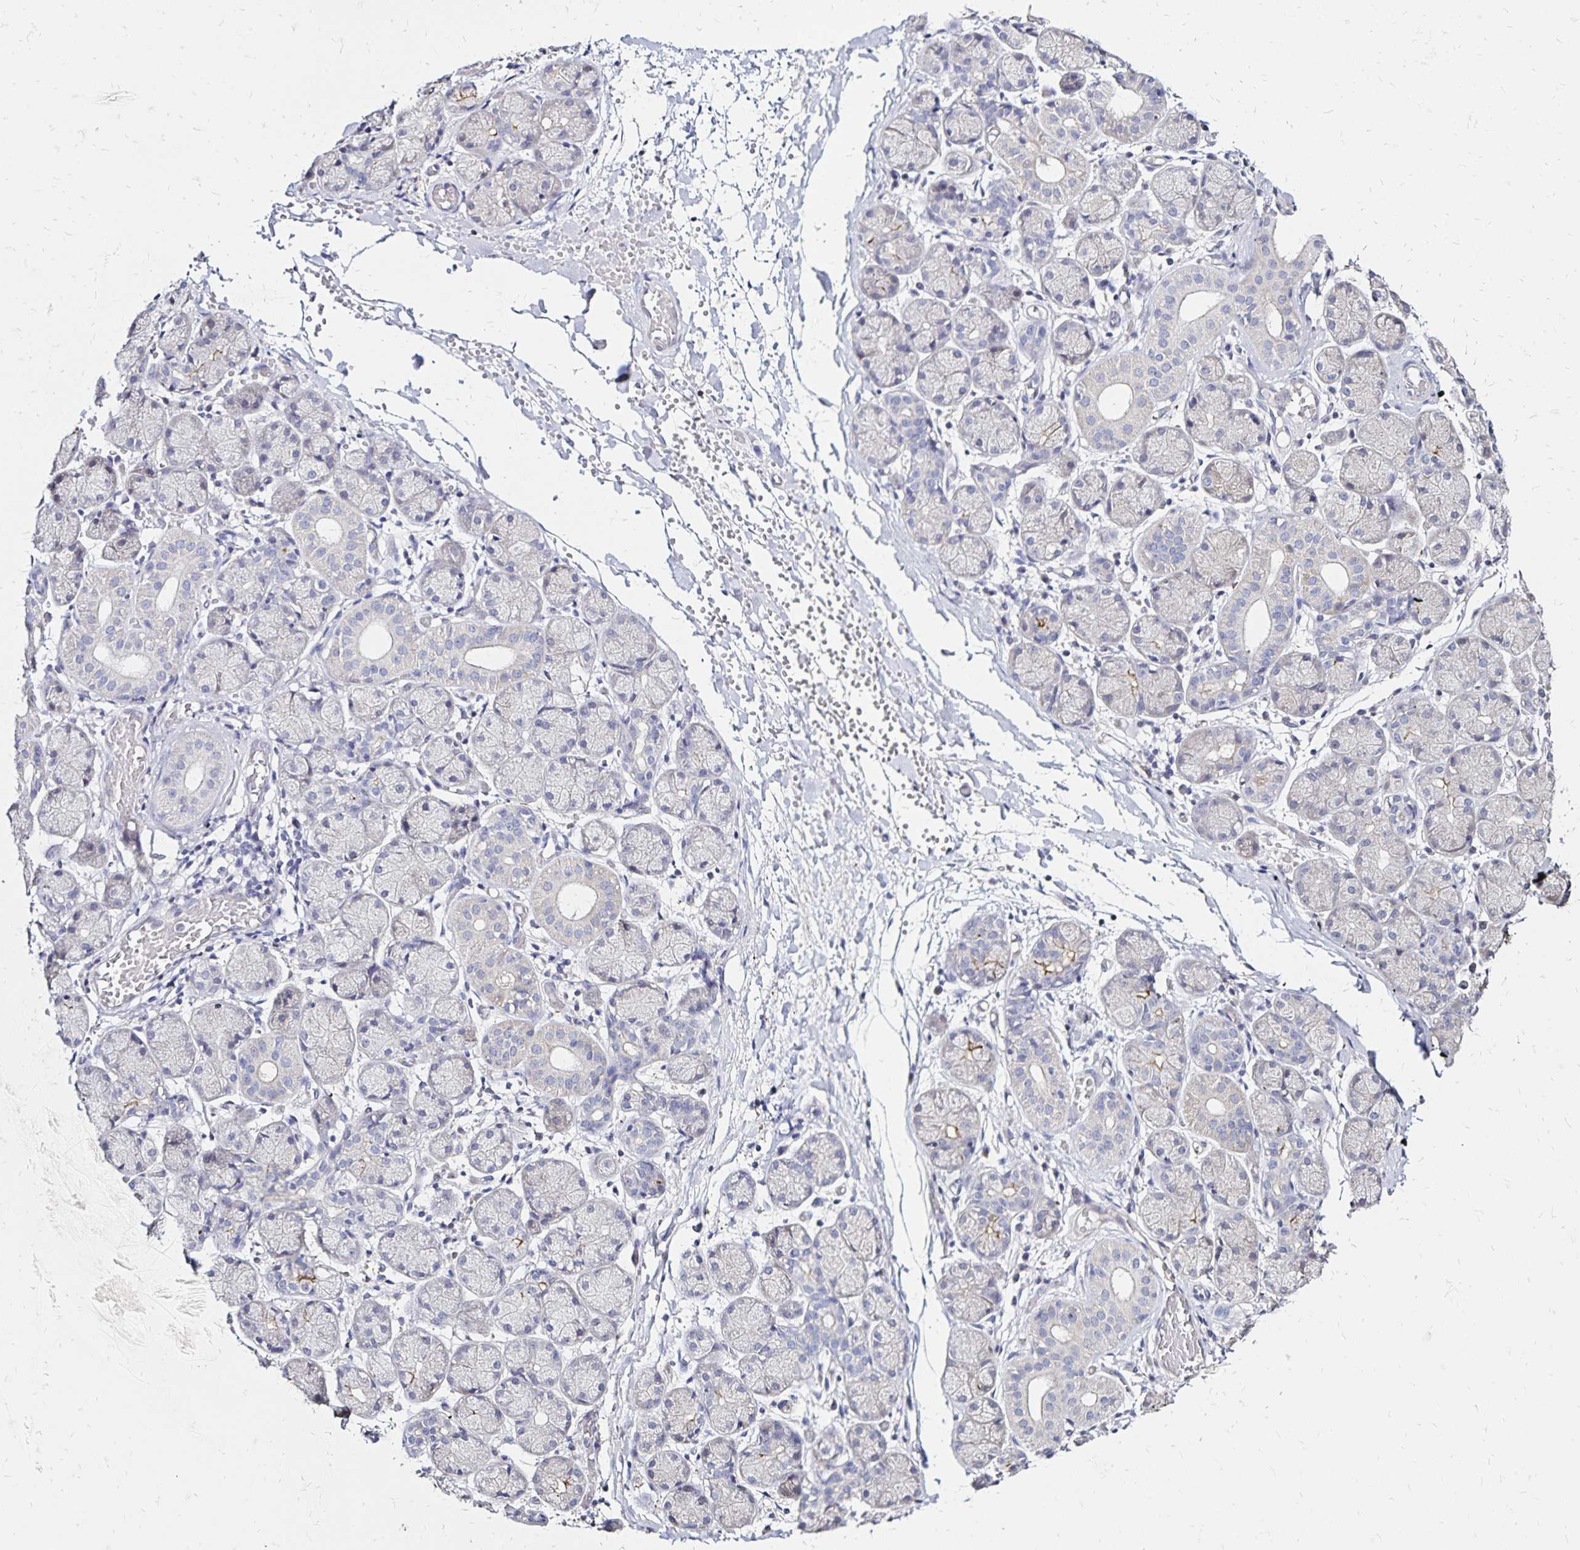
{"staining": {"intensity": "weak", "quantity": "<25%", "location": "cytoplasmic/membranous"}, "tissue": "salivary gland", "cell_type": "Glandular cells", "image_type": "normal", "snomed": [{"axis": "morphology", "description": "Normal tissue, NOS"}, {"axis": "topography", "description": "Salivary gland"}], "caption": "Immunohistochemistry (IHC) micrograph of unremarkable salivary gland stained for a protein (brown), which demonstrates no staining in glandular cells.", "gene": "SLC5A1", "patient": {"sex": "female", "age": 24}}